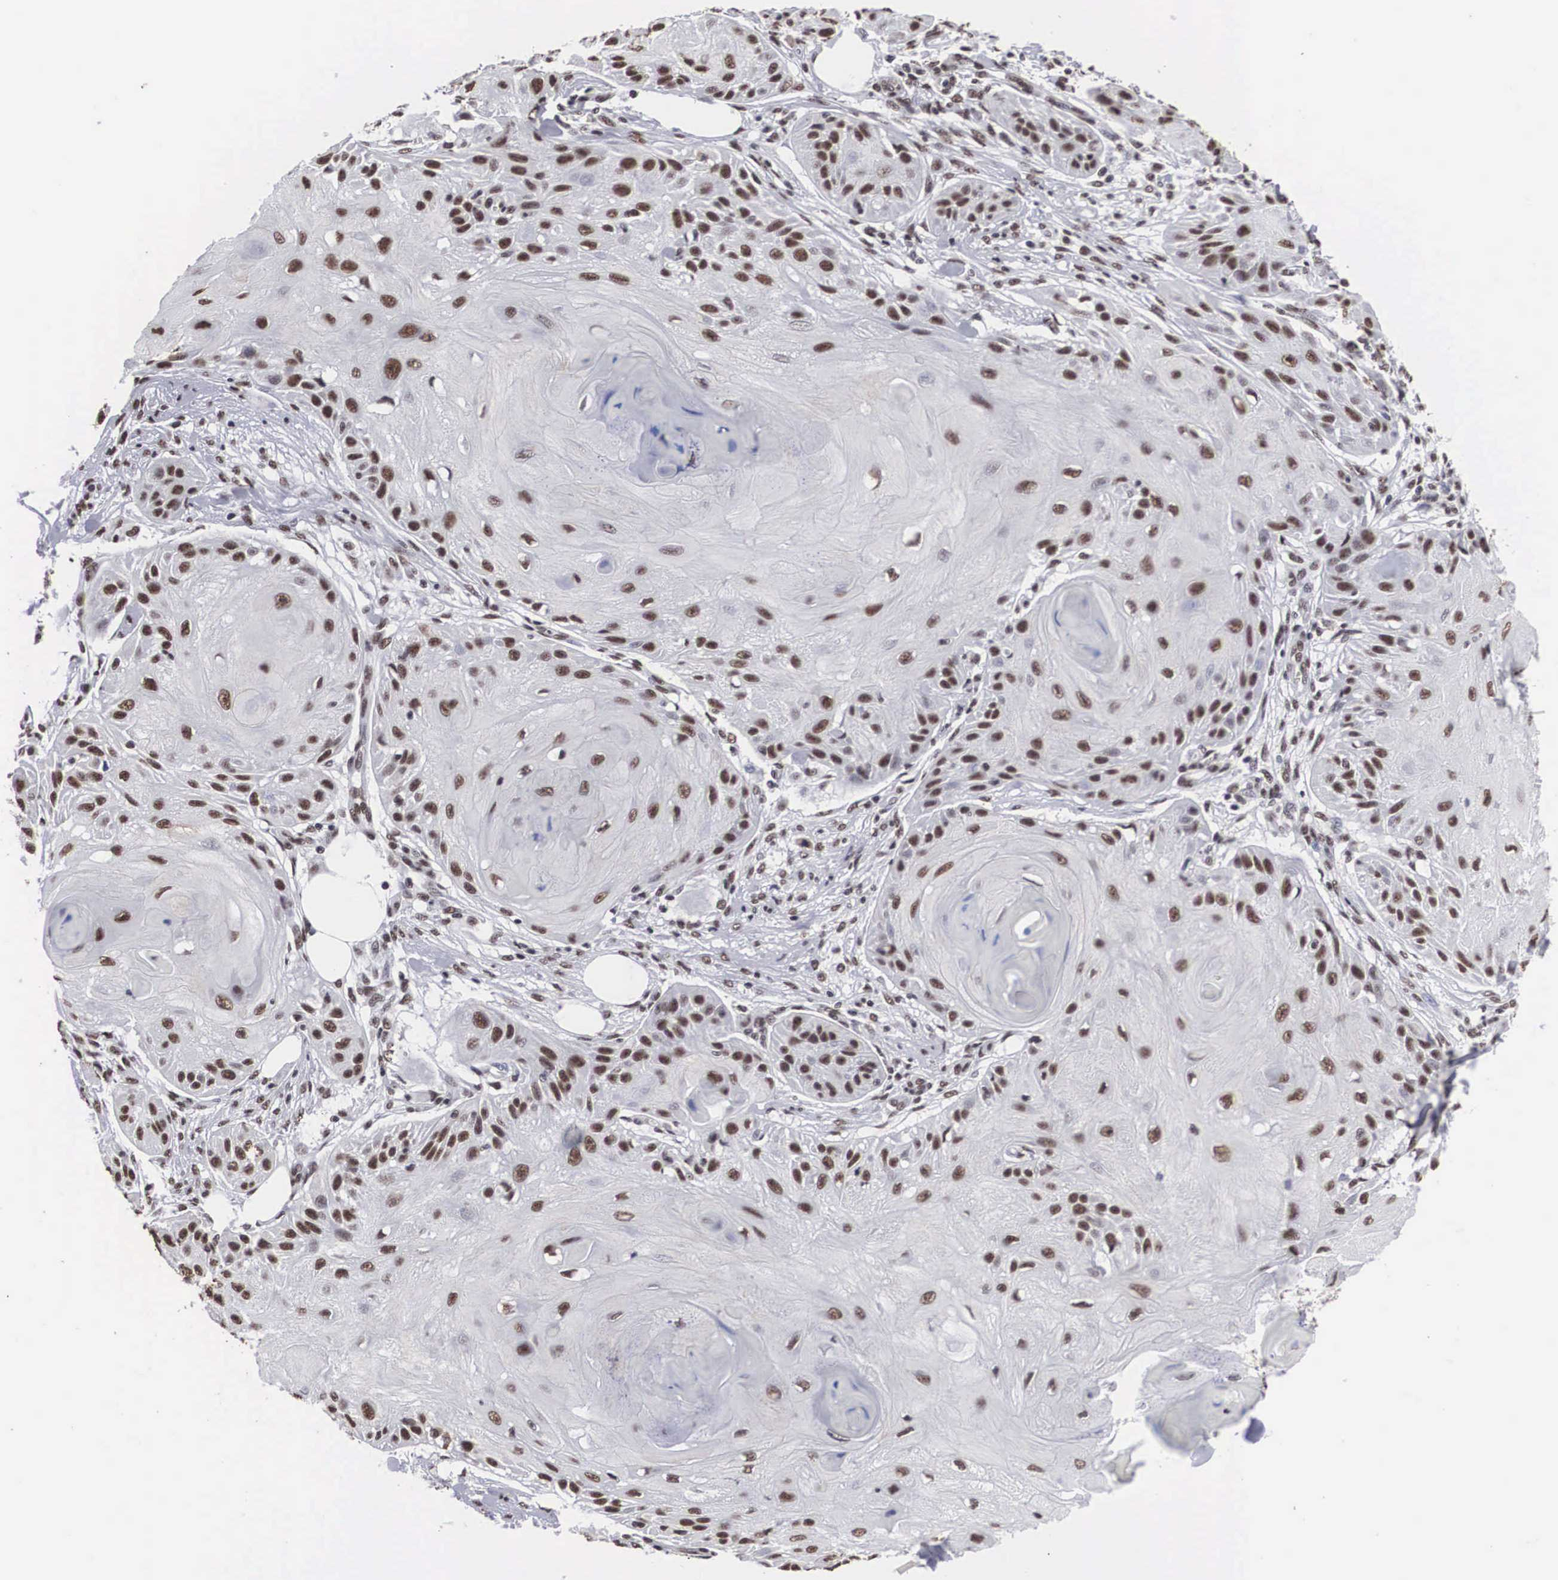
{"staining": {"intensity": "moderate", "quantity": "25%-75%", "location": "nuclear"}, "tissue": "skin cancer", "cell_type": "Tumor cells", "image_type": "cancer", "snomed": [{"axis": "morphology", "description": "Squamous cell carcinoma, NOS"}, {"axis": "topography", "description": "Skin"}], "caption": "Immunohistochemical staining of human skin squamous cell carcinoma demonstrates medium levels of moderate nuclear staining in about 25%-75% of tumor cells. The staining was performed using DAB to visualize the protein expression in brown, while the nuclei were stained in blue with hematoxylin (Magnification: 20x).", "gene": "ACIN1", "patient": {"sex": "female", "age": 88}}